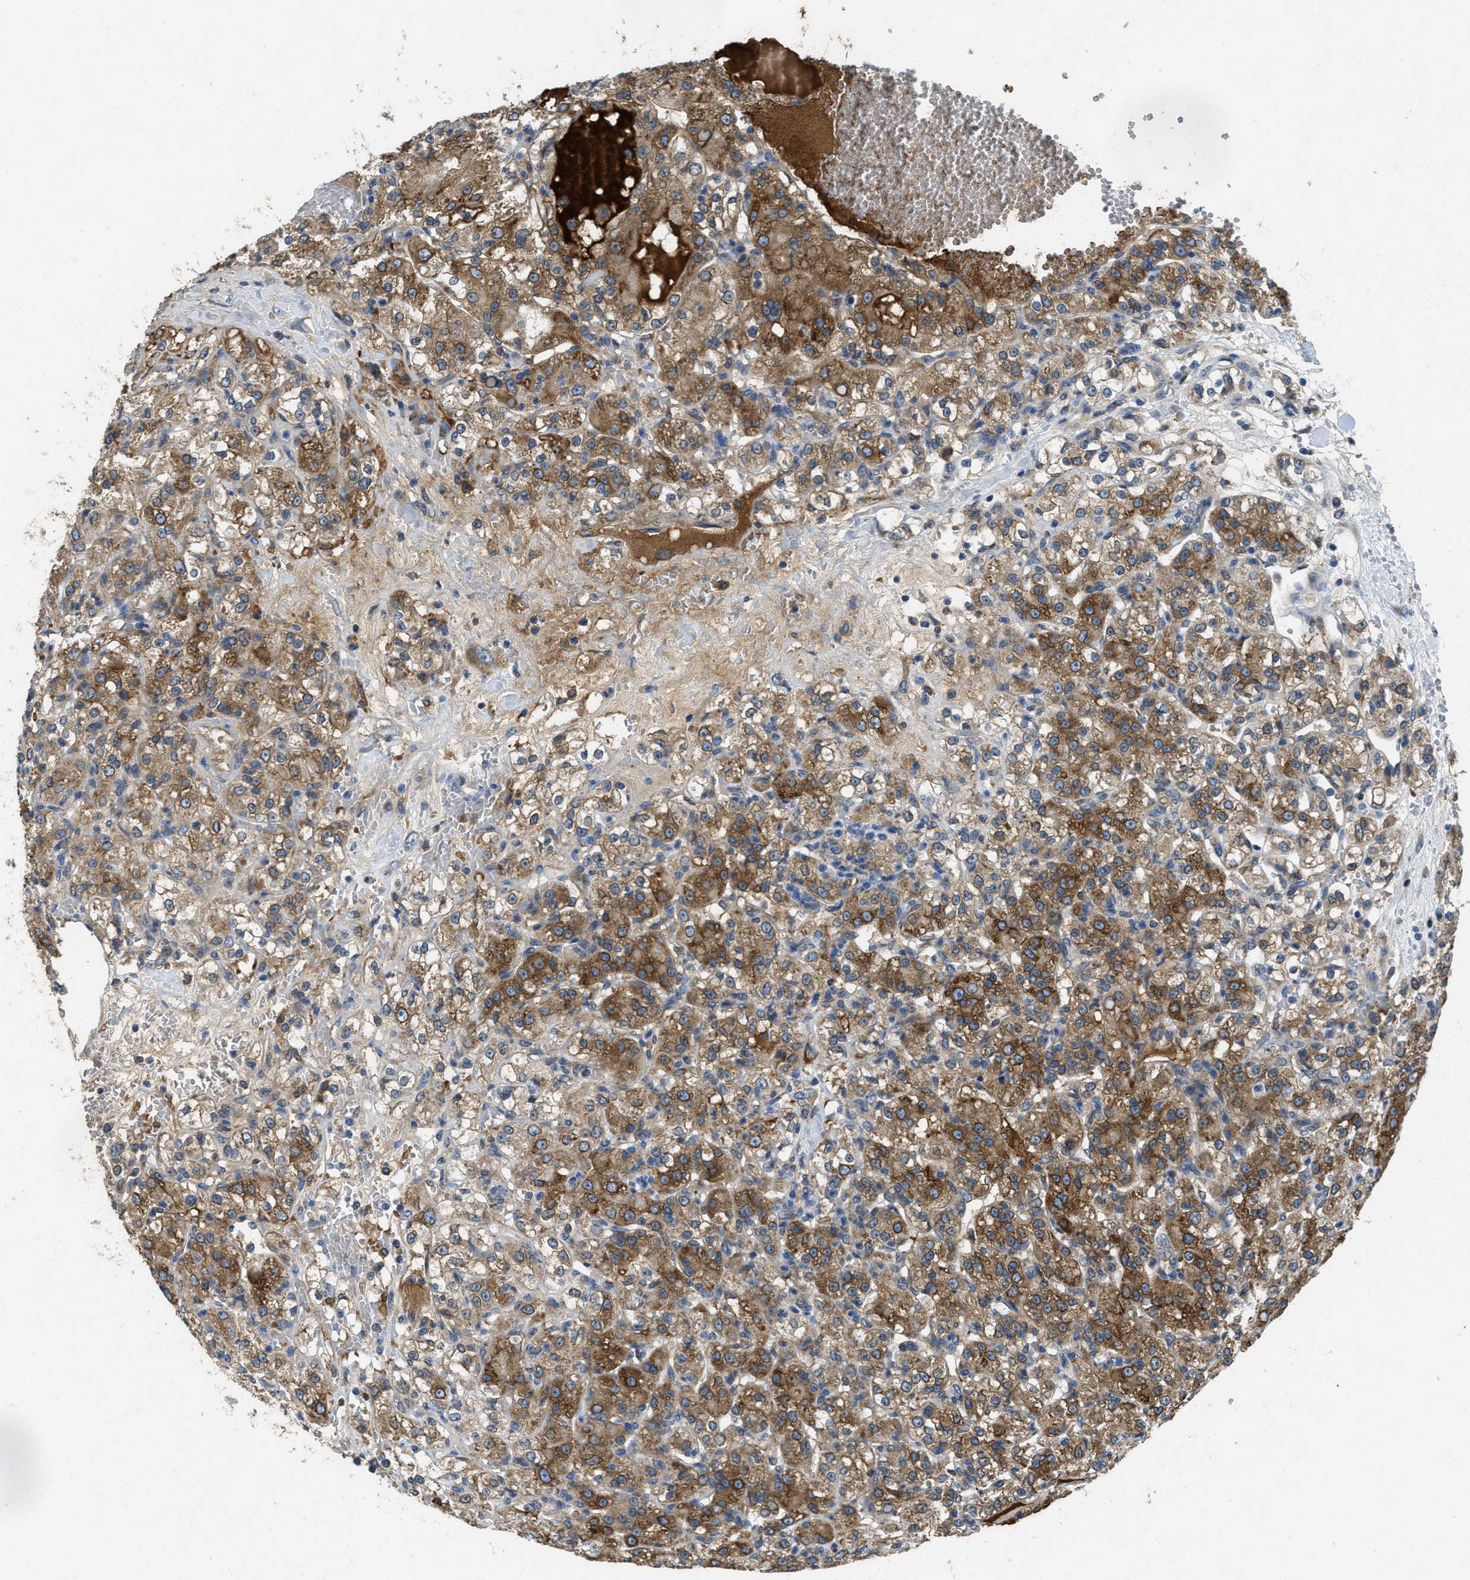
{"staining": {"intensity": "moderate", "quantity": ">75%", "location": "cytoplasmic/membranous"}, "tissue": "renal cancer", "cell_type": "Tumor cells", "image_type": "cancer", "snomed": [{"axis": "morphology", "description": "Normal tissue, NOS"}, {"axis": "morphology", "description": "Adenocarcinoma, NOS"}, {"axis": "topography", "description": "Kidney"}], "caption": "Immunohistochemical staining of human renal adenocarcinoma displays medium levels of moderate cytoplasmic/membranous expression in about >75% of tumor cells.", "gene": "MPDU1", "patient": {"sex": "male", "age": 61}}